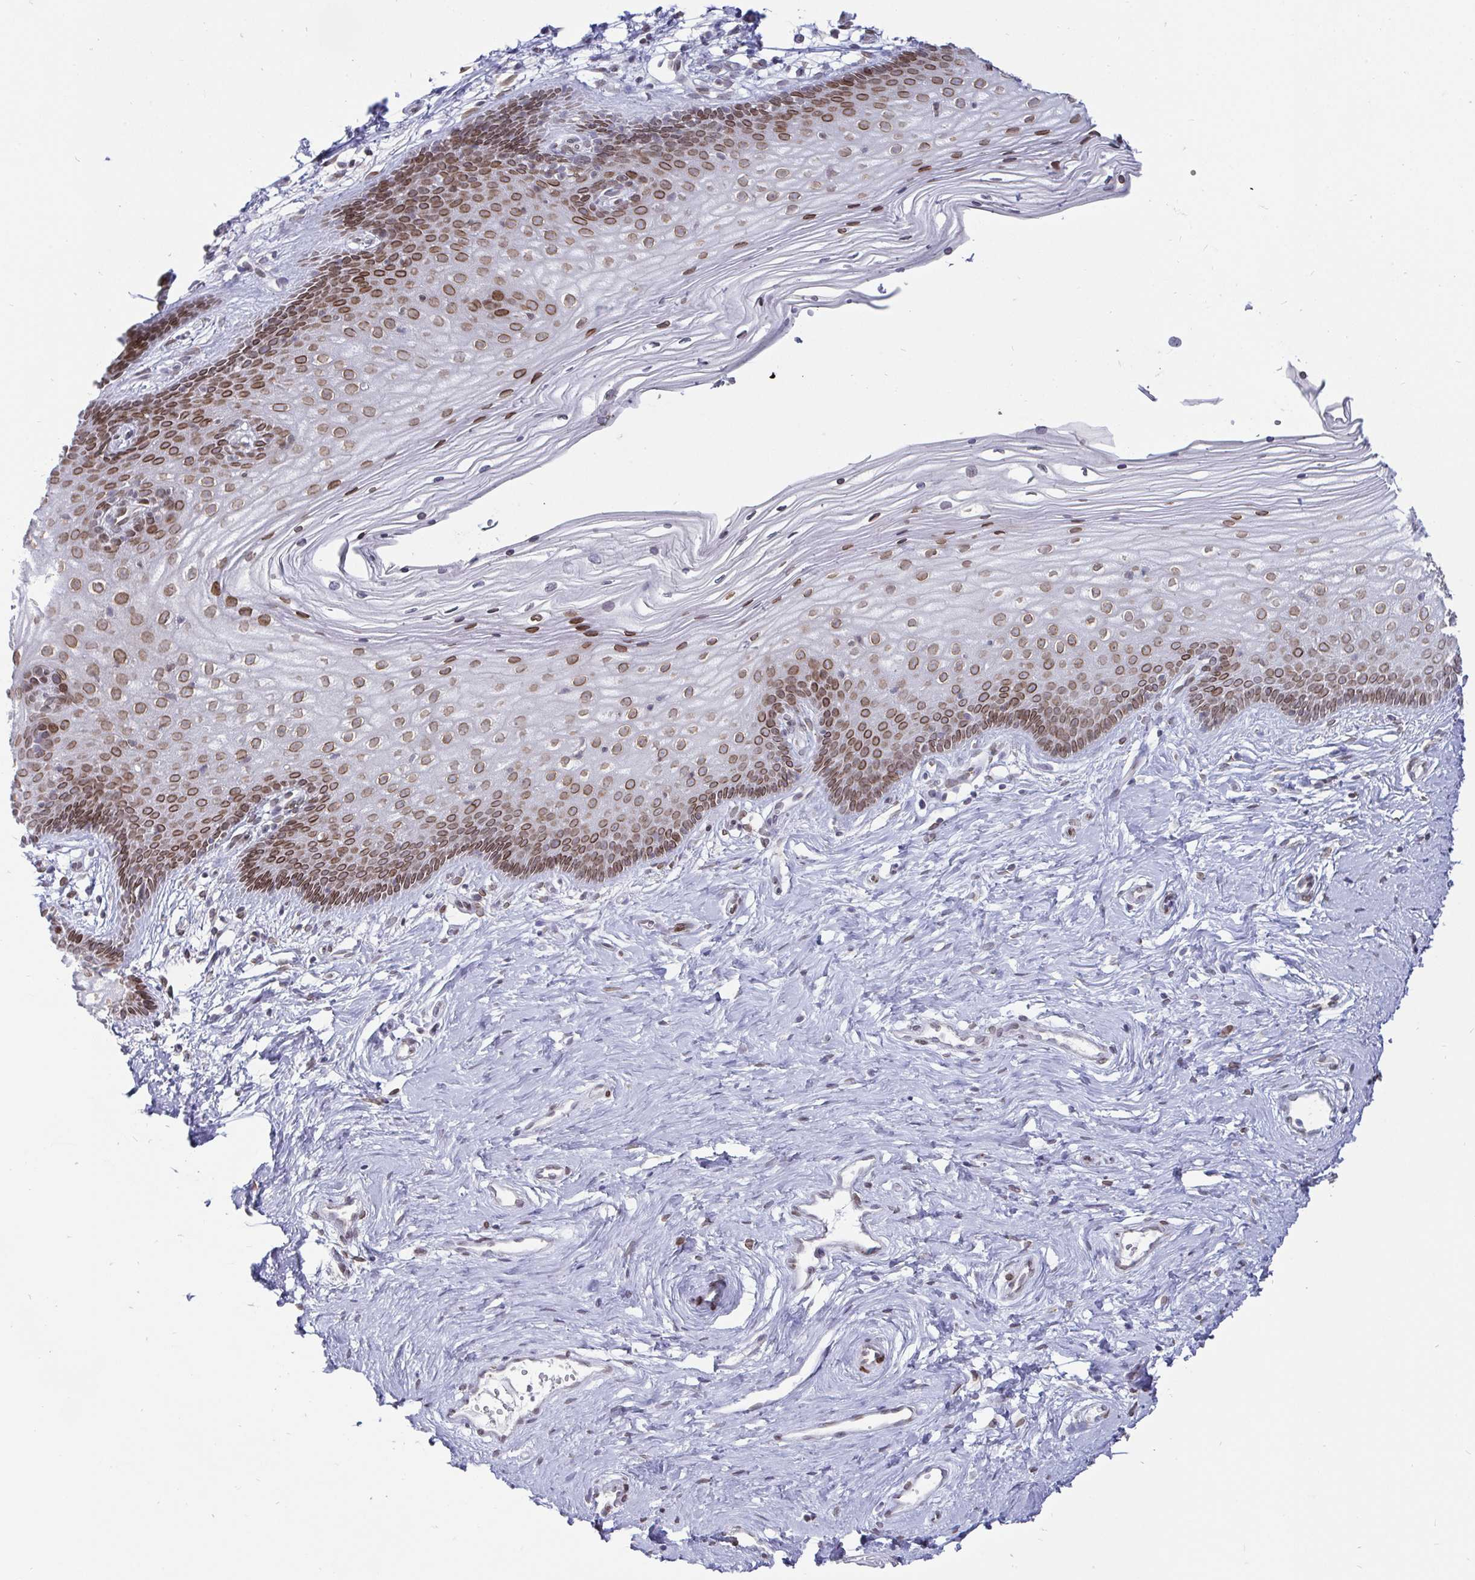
{"staining": {"intensity": "moderate", "quantity": ">75%", "location": "cytoplasmic/membranous,nuclear"}, "tissue": "vagina", "cell_type": "Squamous epithelial cells", "image_type": "normal", "snomed": [{"axis": "morphology", "description": "Normal tissue, NOS"}, {"axis": "topography", "description": "Vagina"}], "caption": "The image exhibits staining of normal vagina, revealing moderate cytoplasmic/membranous,nuclear protein positivity (brown color) within squamous epithelial cells. The staining is performed using DAB (3,3'-diaminobenzidine) brown chromogen to label protein expression. The nuclei are counter-stained blue using hematoxylin.", "gene": "EMD", "patient": {"sex": "female", "age": 38}}